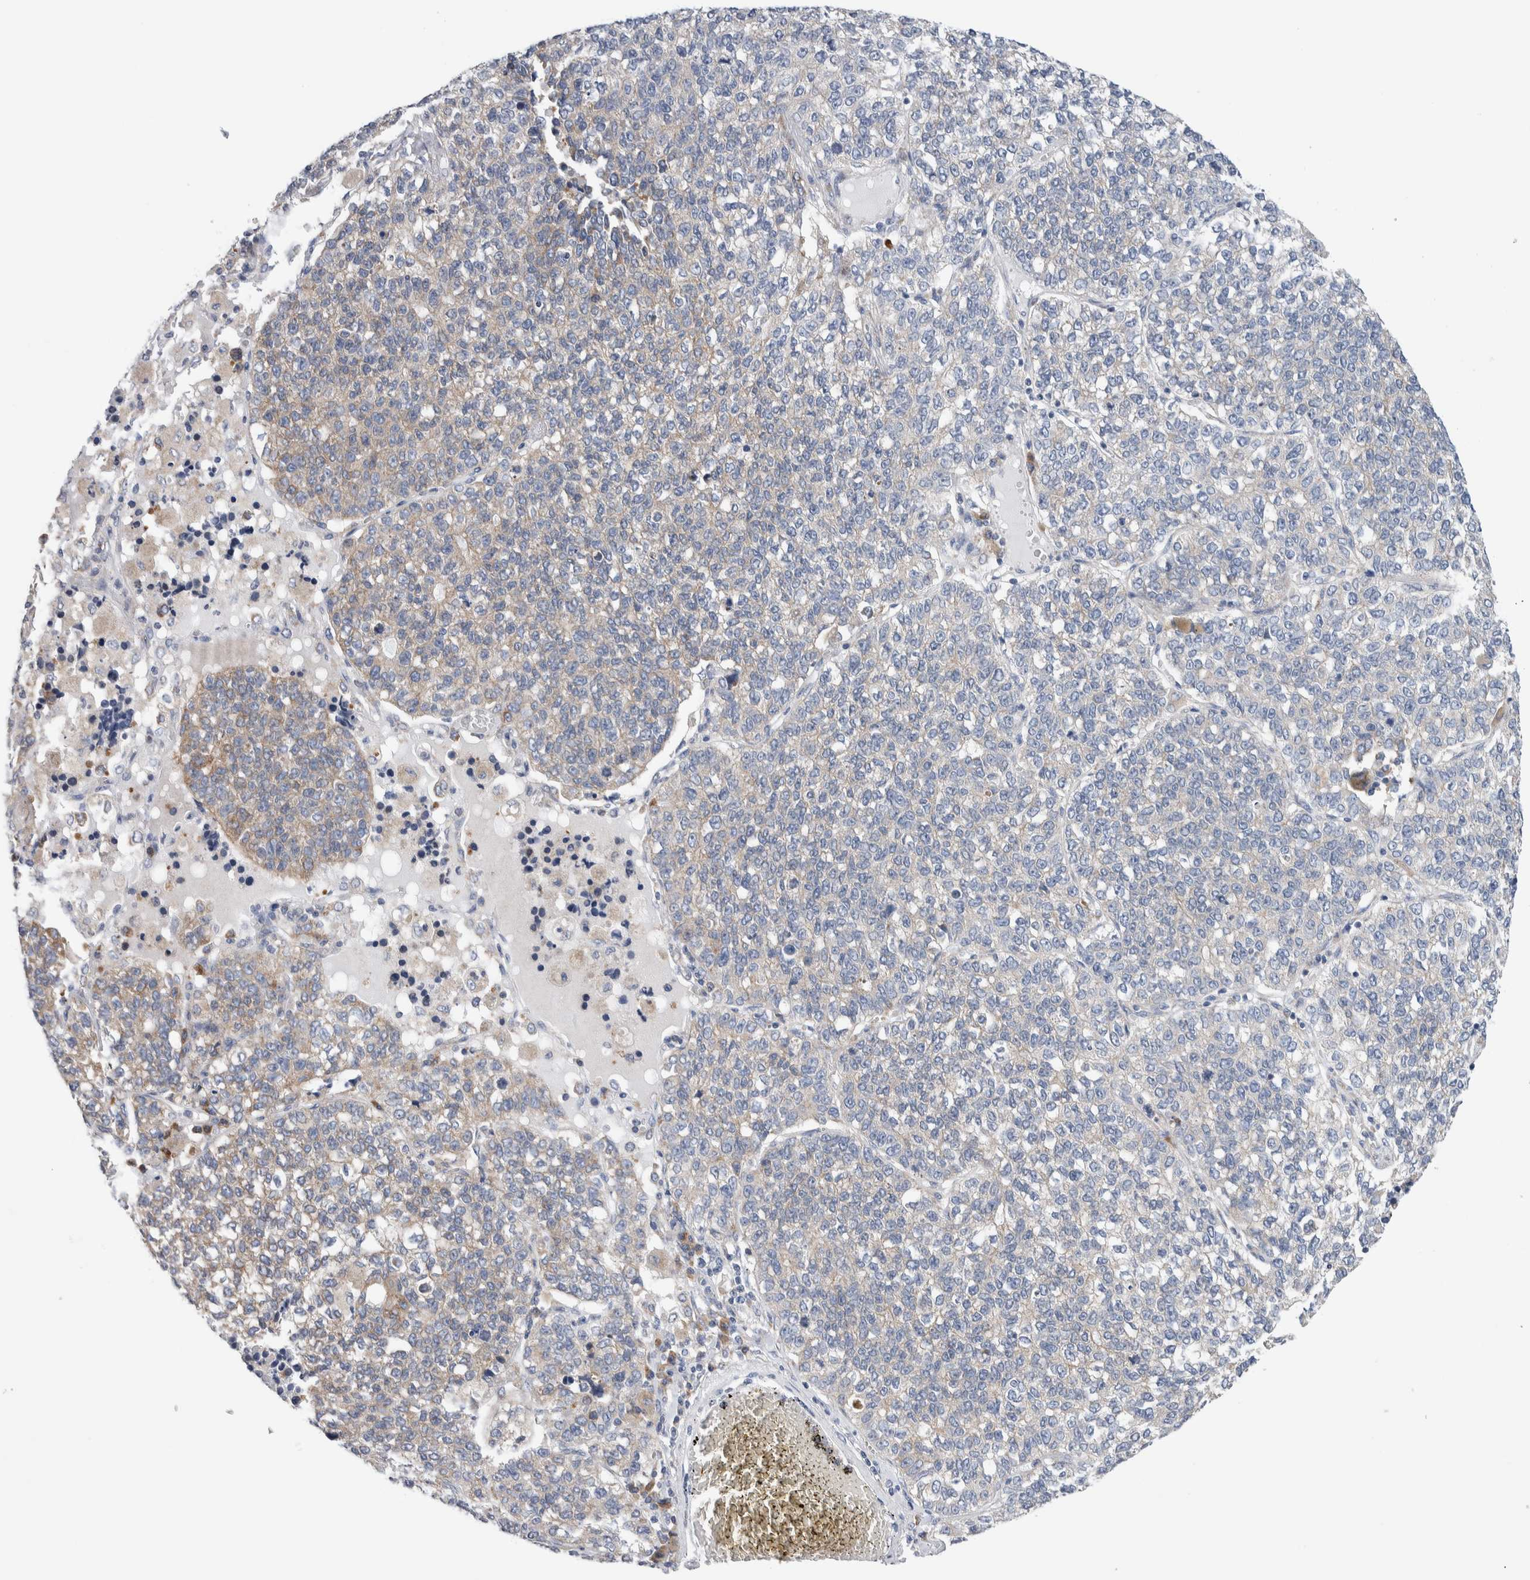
{"staining": {"intensity": "weak", "quantity": "<25%", "location": "cytoplasmic/membranous"}, "tissue": "lung cancer", "cell_type": "Tumor cells", "image_type": "cancer", "snomed": [{"axis": "morphology", "description": "Adenocarcinoma, NOS"}, {"axis": "topography", "description": "Lung"}], "caption": "Immunohistochemistry (IHC) histopathology image of human lung cancer stained for a protein (brown), which shows no expression in tumor cells.", "gene": "RACK1", "patient": {"sex": "male", "age": 49}}